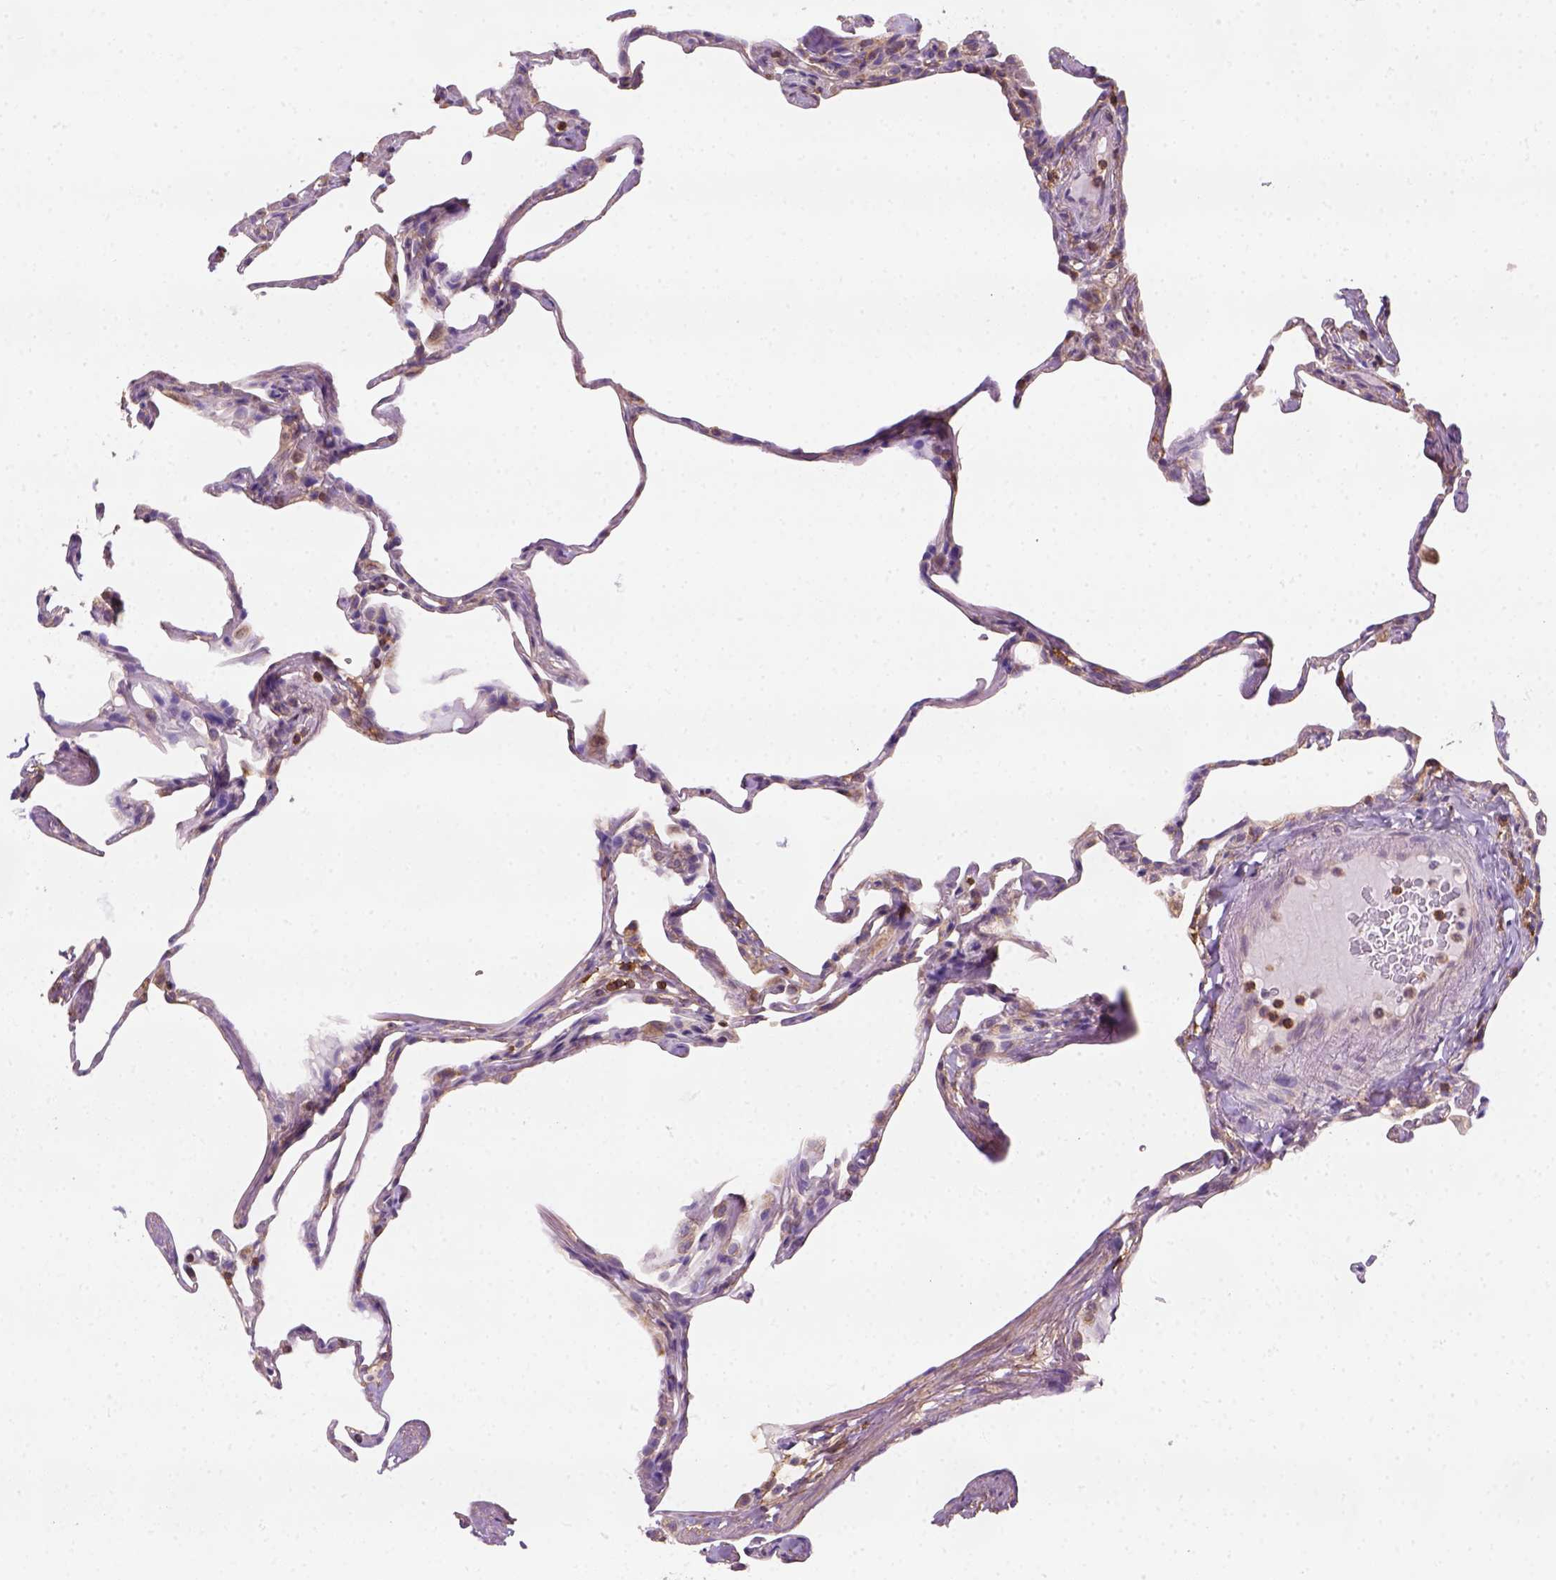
{"staining": {"intensity": "weak", "quantity": "25%-75%", "location": "cytoplasmic/membranous"}, "tissue": "lung", "cell_type": "Alveolar cells", "image_type": "normal", "snomed": [{"axis": "morphology", "description": "Normal tissue, NOS"}, {"axis": "topography", "description": "Lung"}], "caption": "An image showing weak cytoplasmic/membranous expression in approximately 25%-75% of alveolar cells in benign lung, as visualized by brown immunohistochemical staining.", "gene": "GPRC5D", "patient": {"sex": "male", "age": 65}}